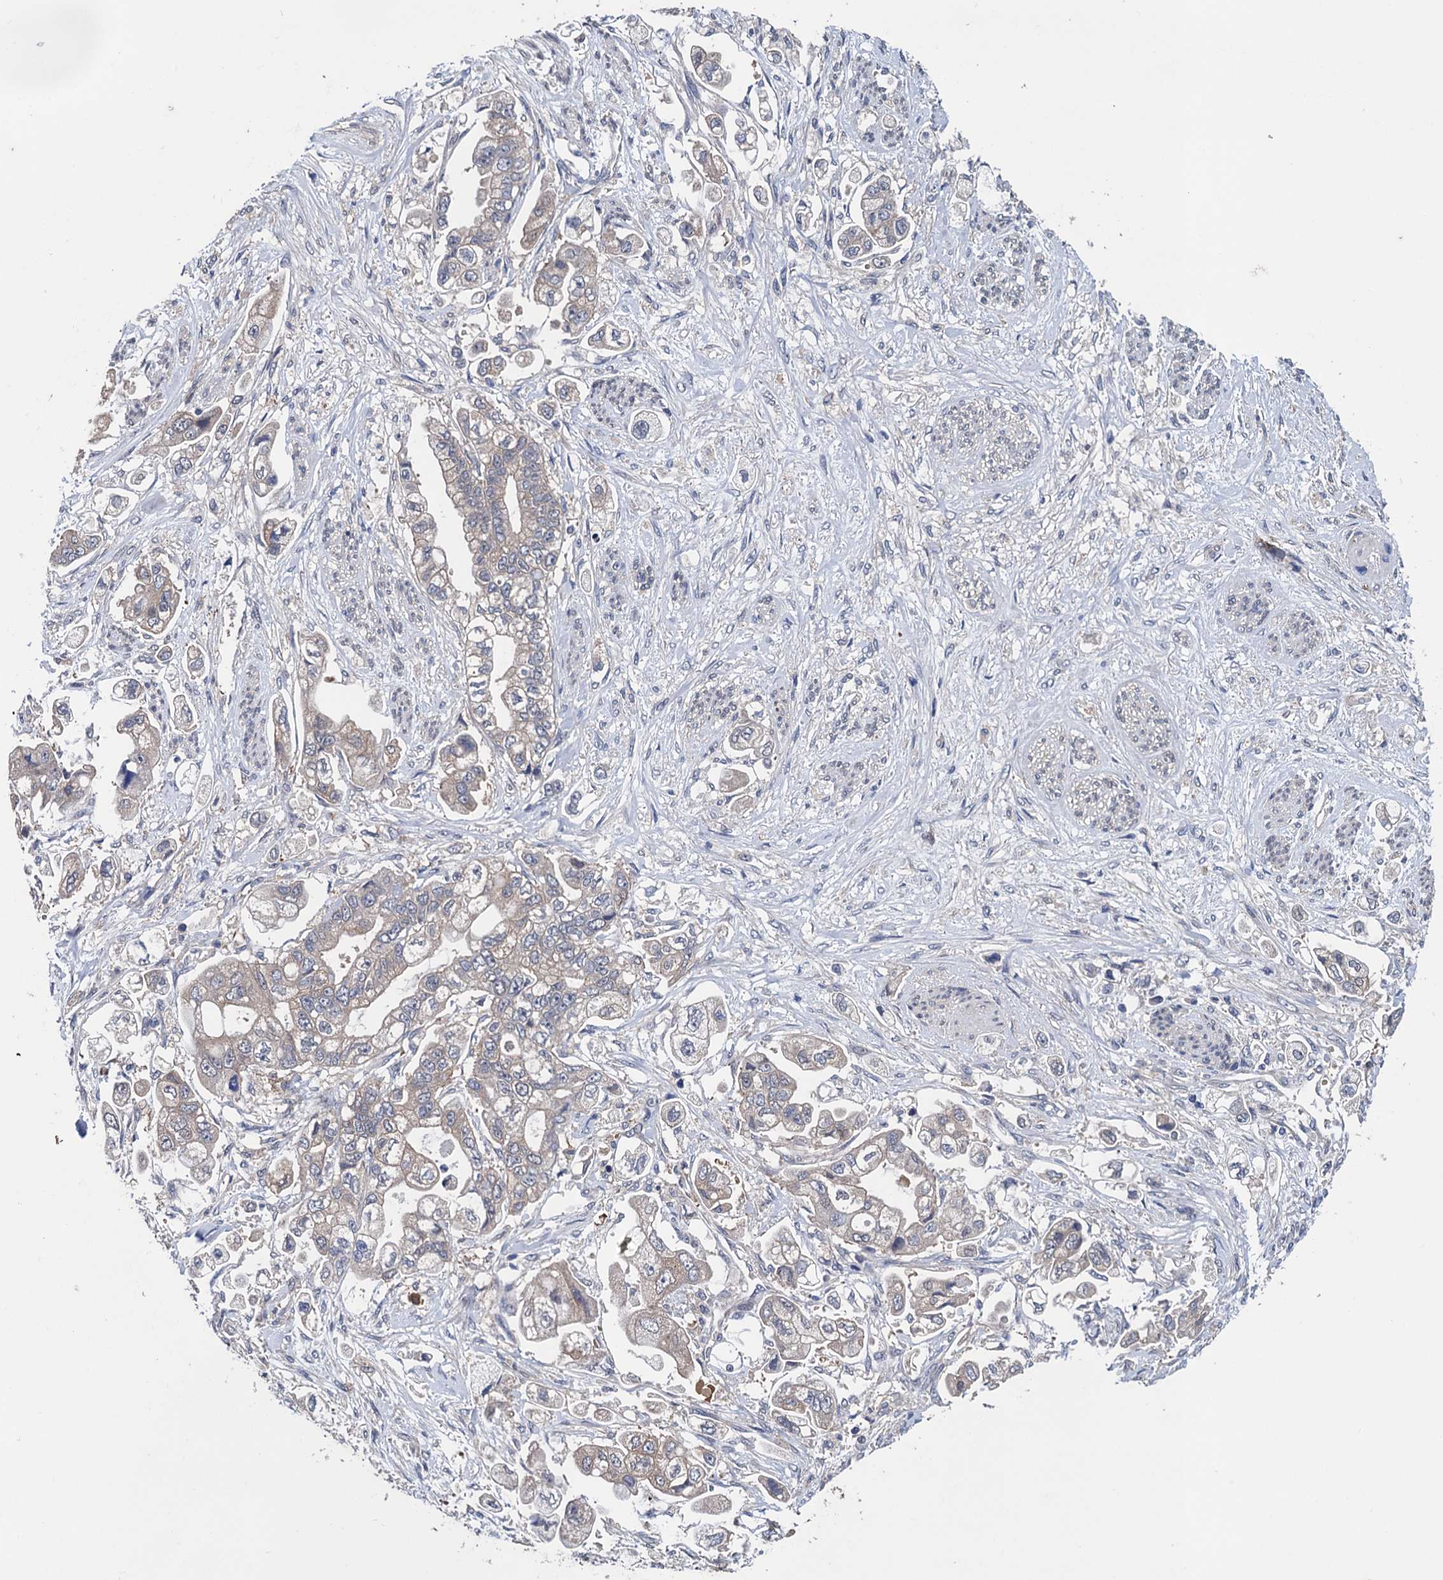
{"staining": {"intensity": "weak", "quantity": "<25%", "location": "cytoplasmic/membranous"}, "tissue": "stomach cancer", "cell_type": "Tumor cells", "image_type": "cancer", "snomed": [{"axis": "morphology", "description": "Adenocarcinoma, NOS"}, {"axis": "topography", "description": "Stomach"}], "caption": "Immunohistochemical staining of stomach adenocarcinoma reveals no significant expression in tumor cells.", "gene": "BLTP3B", "patient": {"sex": "male", "age": 62}}